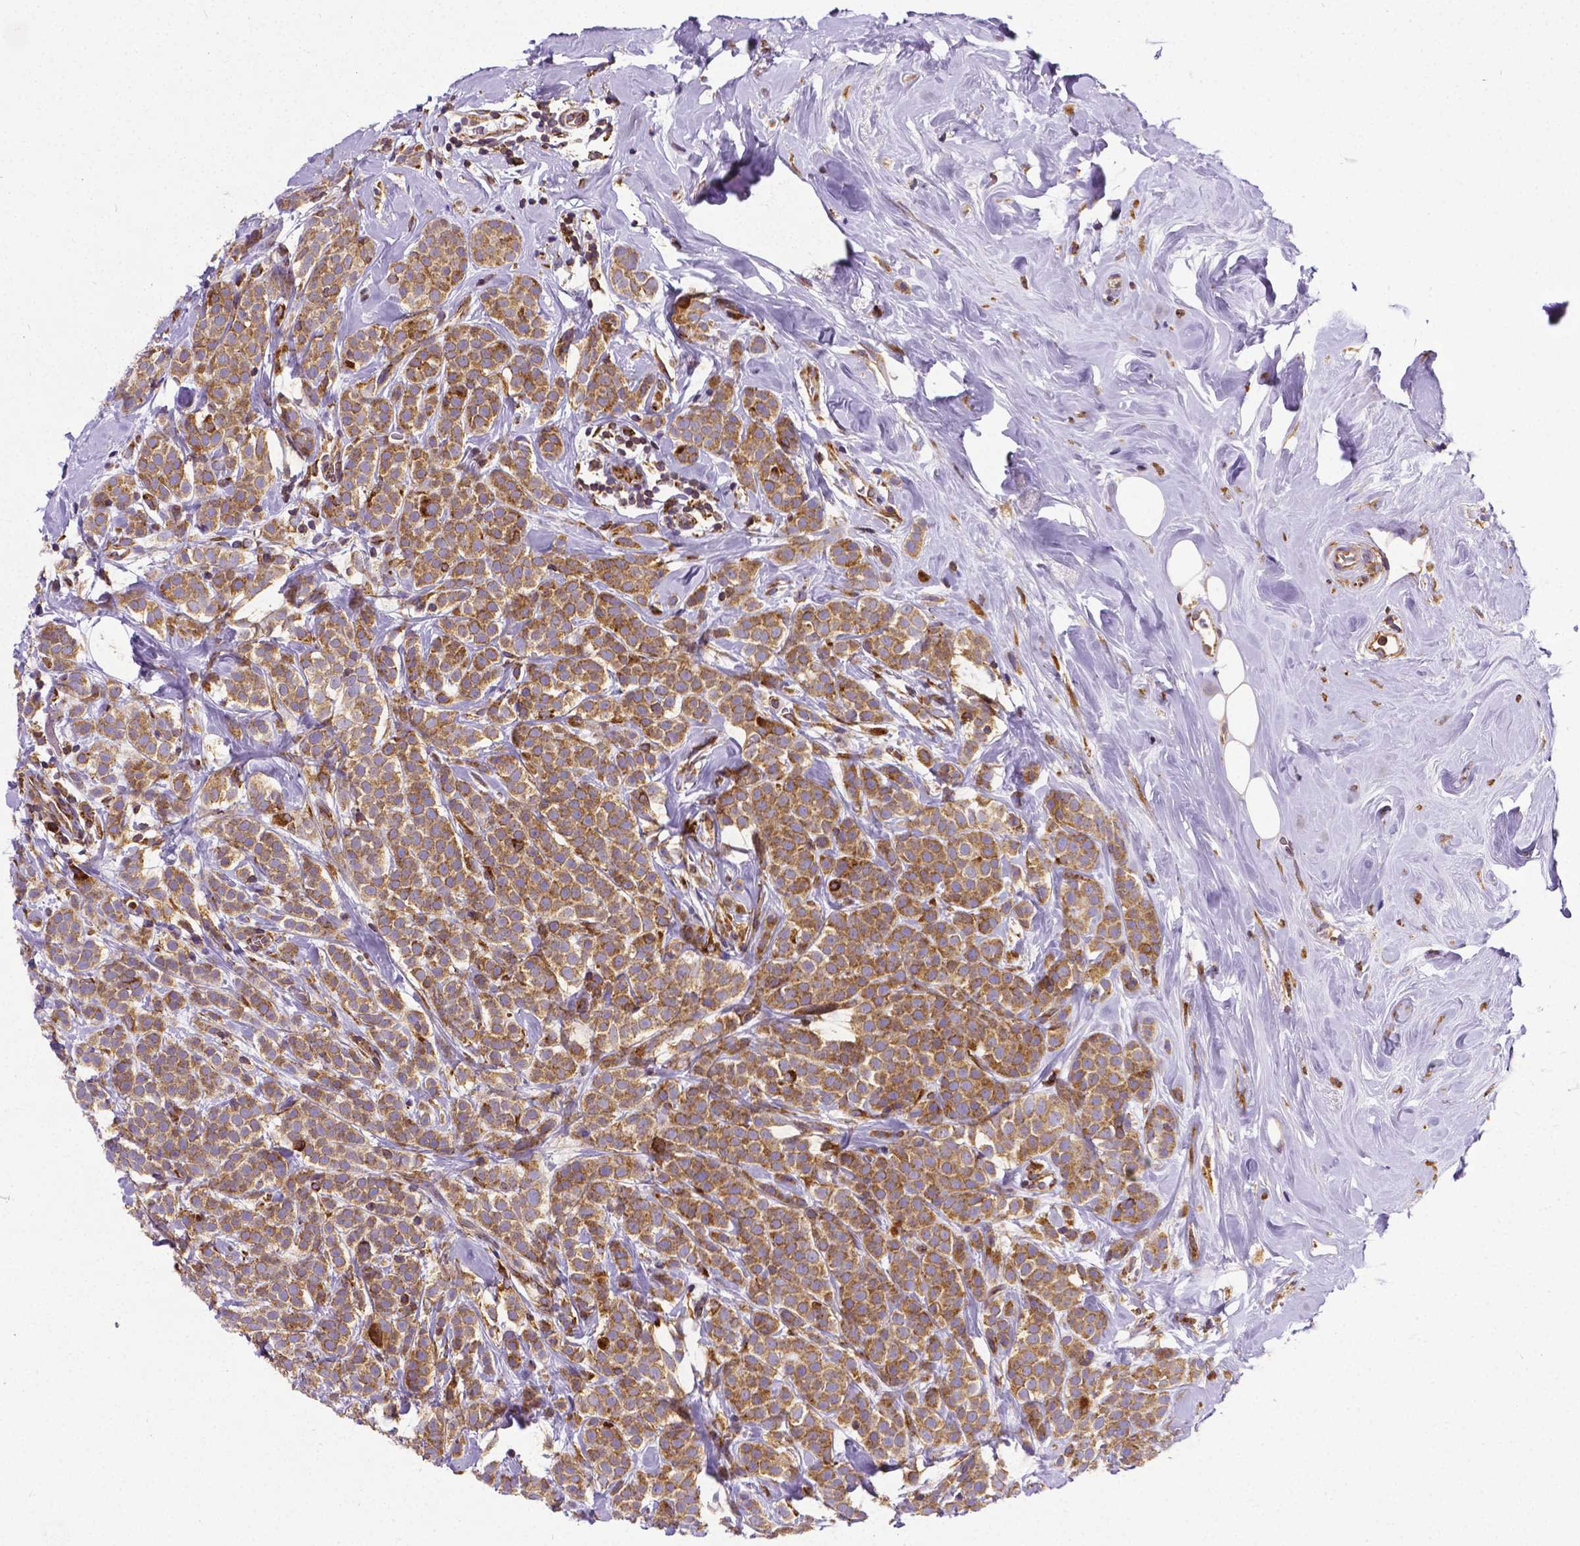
{"staining": {"intensity": "moderate", "quantity": ">75%", "location": "cytoplasmic/membranous"}, "tissue": "breast cancer", "cell_type": "Tumor cells", "image_type": "cancer", "snomed": [{"axis": "morphology", "description": "Lobular carcinoma"}, {"axis": "topography", "description": "Breast"}], "caption": "Breast cancer stained with a protein marker reveals moderate staining in tumor cells.", "gene": "MTDH", "patient": {"sex": "female", "age": 49}}